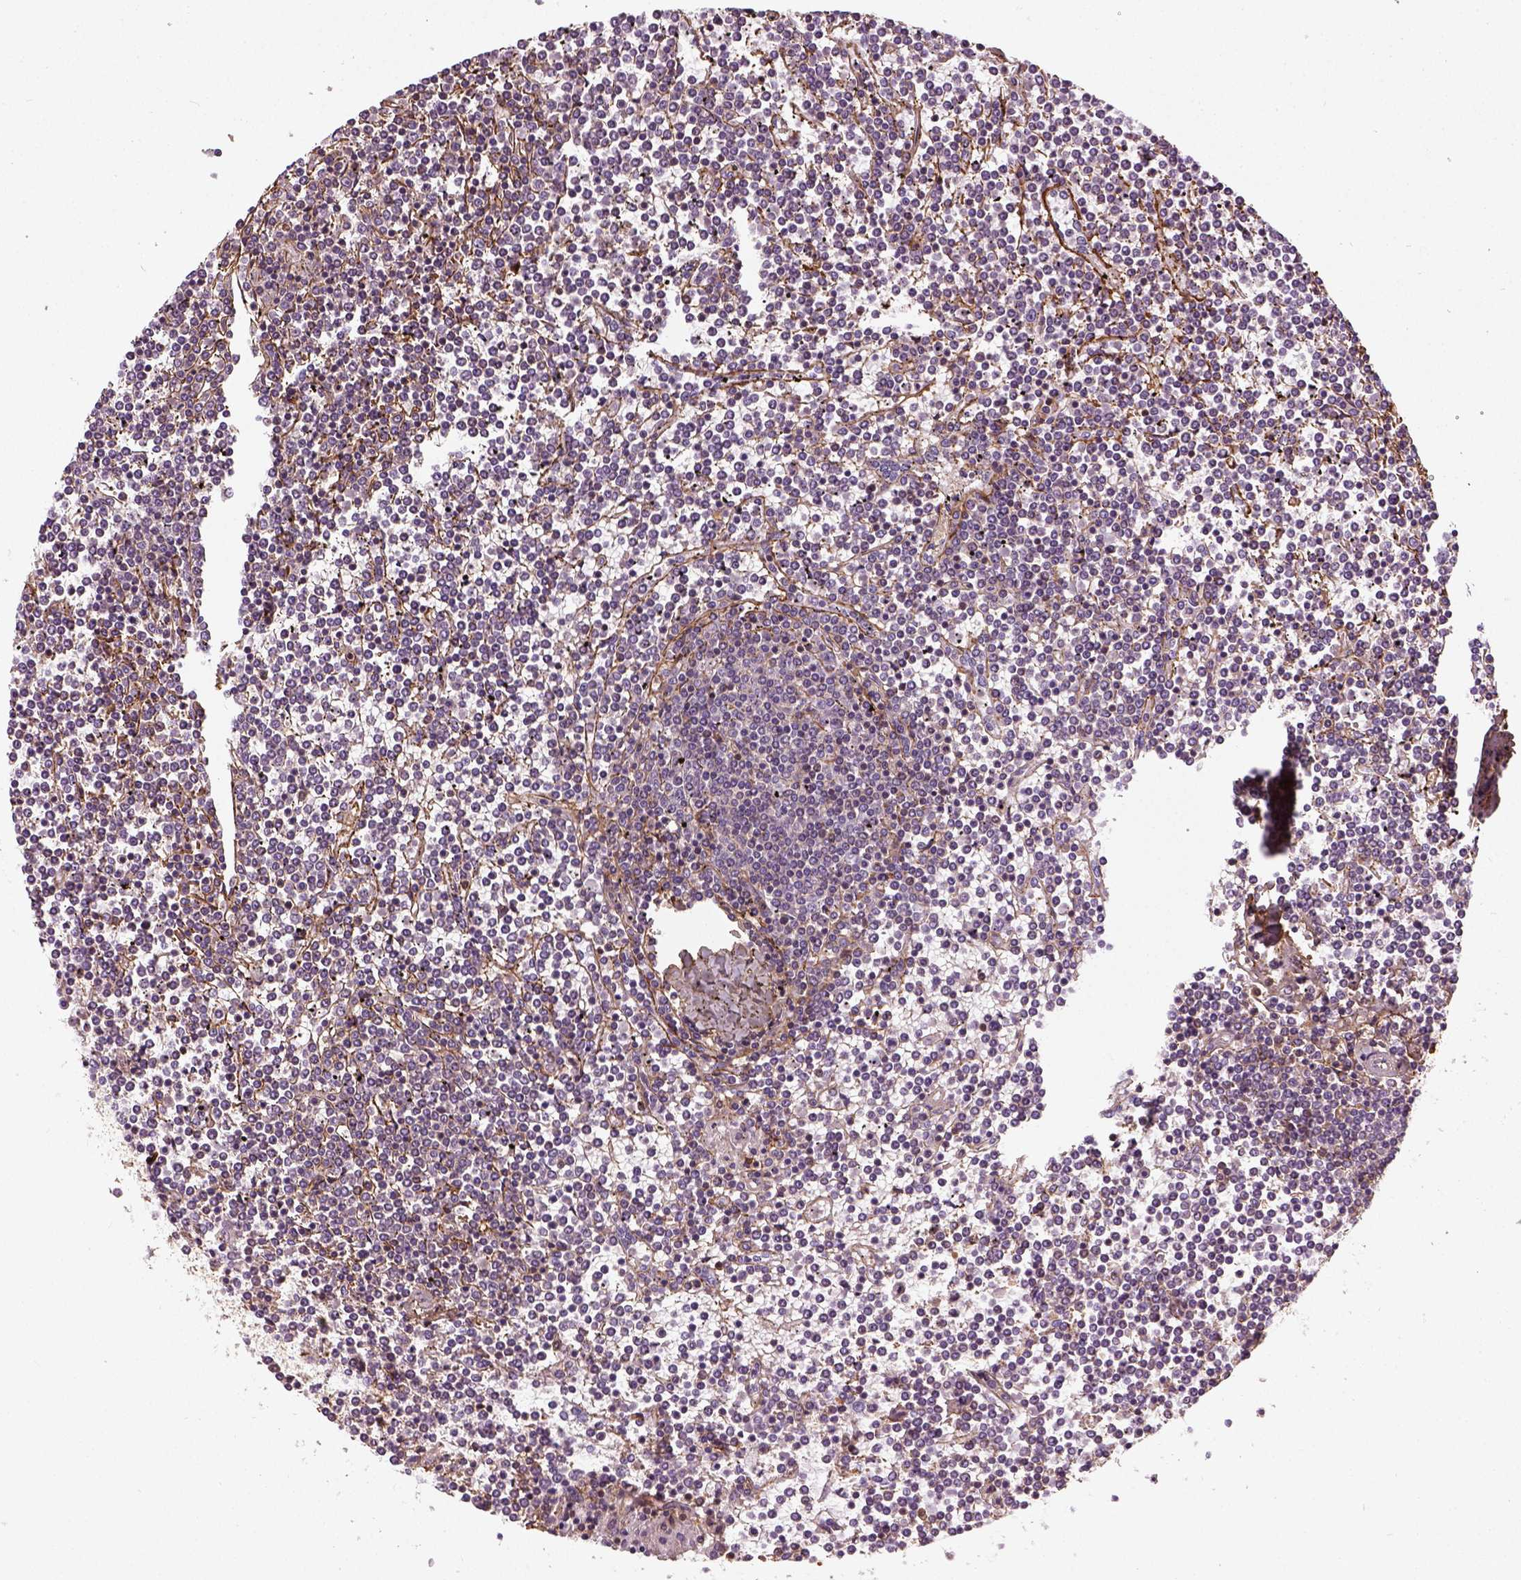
{"staining": {"intensity": "negative", "quantity": "none", "location": "none"}, "tissue": "lymphoma", "cell_type": "Tumor cells", "image_type": "cancer", "snomed": [{"axis": "morphology", "description": "Malignant lymphoma, non-Hodgkin's type, Low grade"}, {"axis": "topography", "description": "Spleen"}], "caption": "Image shows no protein staining in tumor cells of lymphoma tissue. The staining is performed using DAB (3,3'-diaminobenzidine) brown chromogen with nuclei counter-stained in using hematoxylin.", "gene": "COL6A2", "patient": {"sex": "female", "age": 19}}